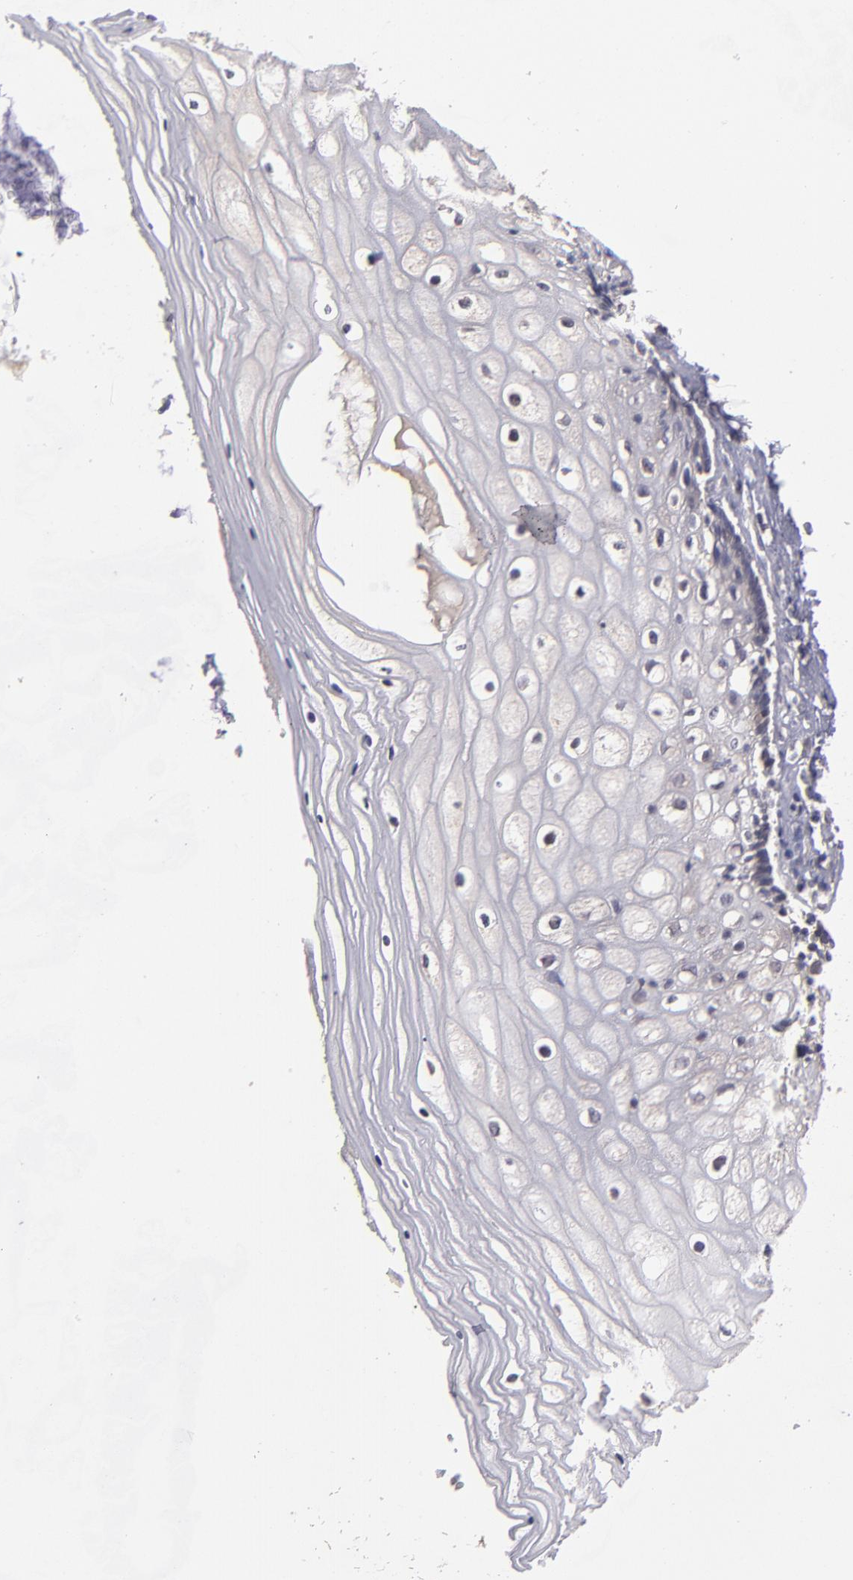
{"staining": {"intensity": "weak", "quantity": "<25%", "location": "cytoplasmic/membranous"}, "tissue": "vagina", "cell_type": "Squamous epithelial cells", "image_type": "normal", "snomed": [{"axis": "morphology", "description": "Normal tissue, NOS"}, {"axis": "topography", "description": "Vagina"}], "caption": "The image demonstrates no staining of squamous epithelial cells in benign vagina.", "gene": "CTSO", "patient": {"sex": "female", "age": 46}}